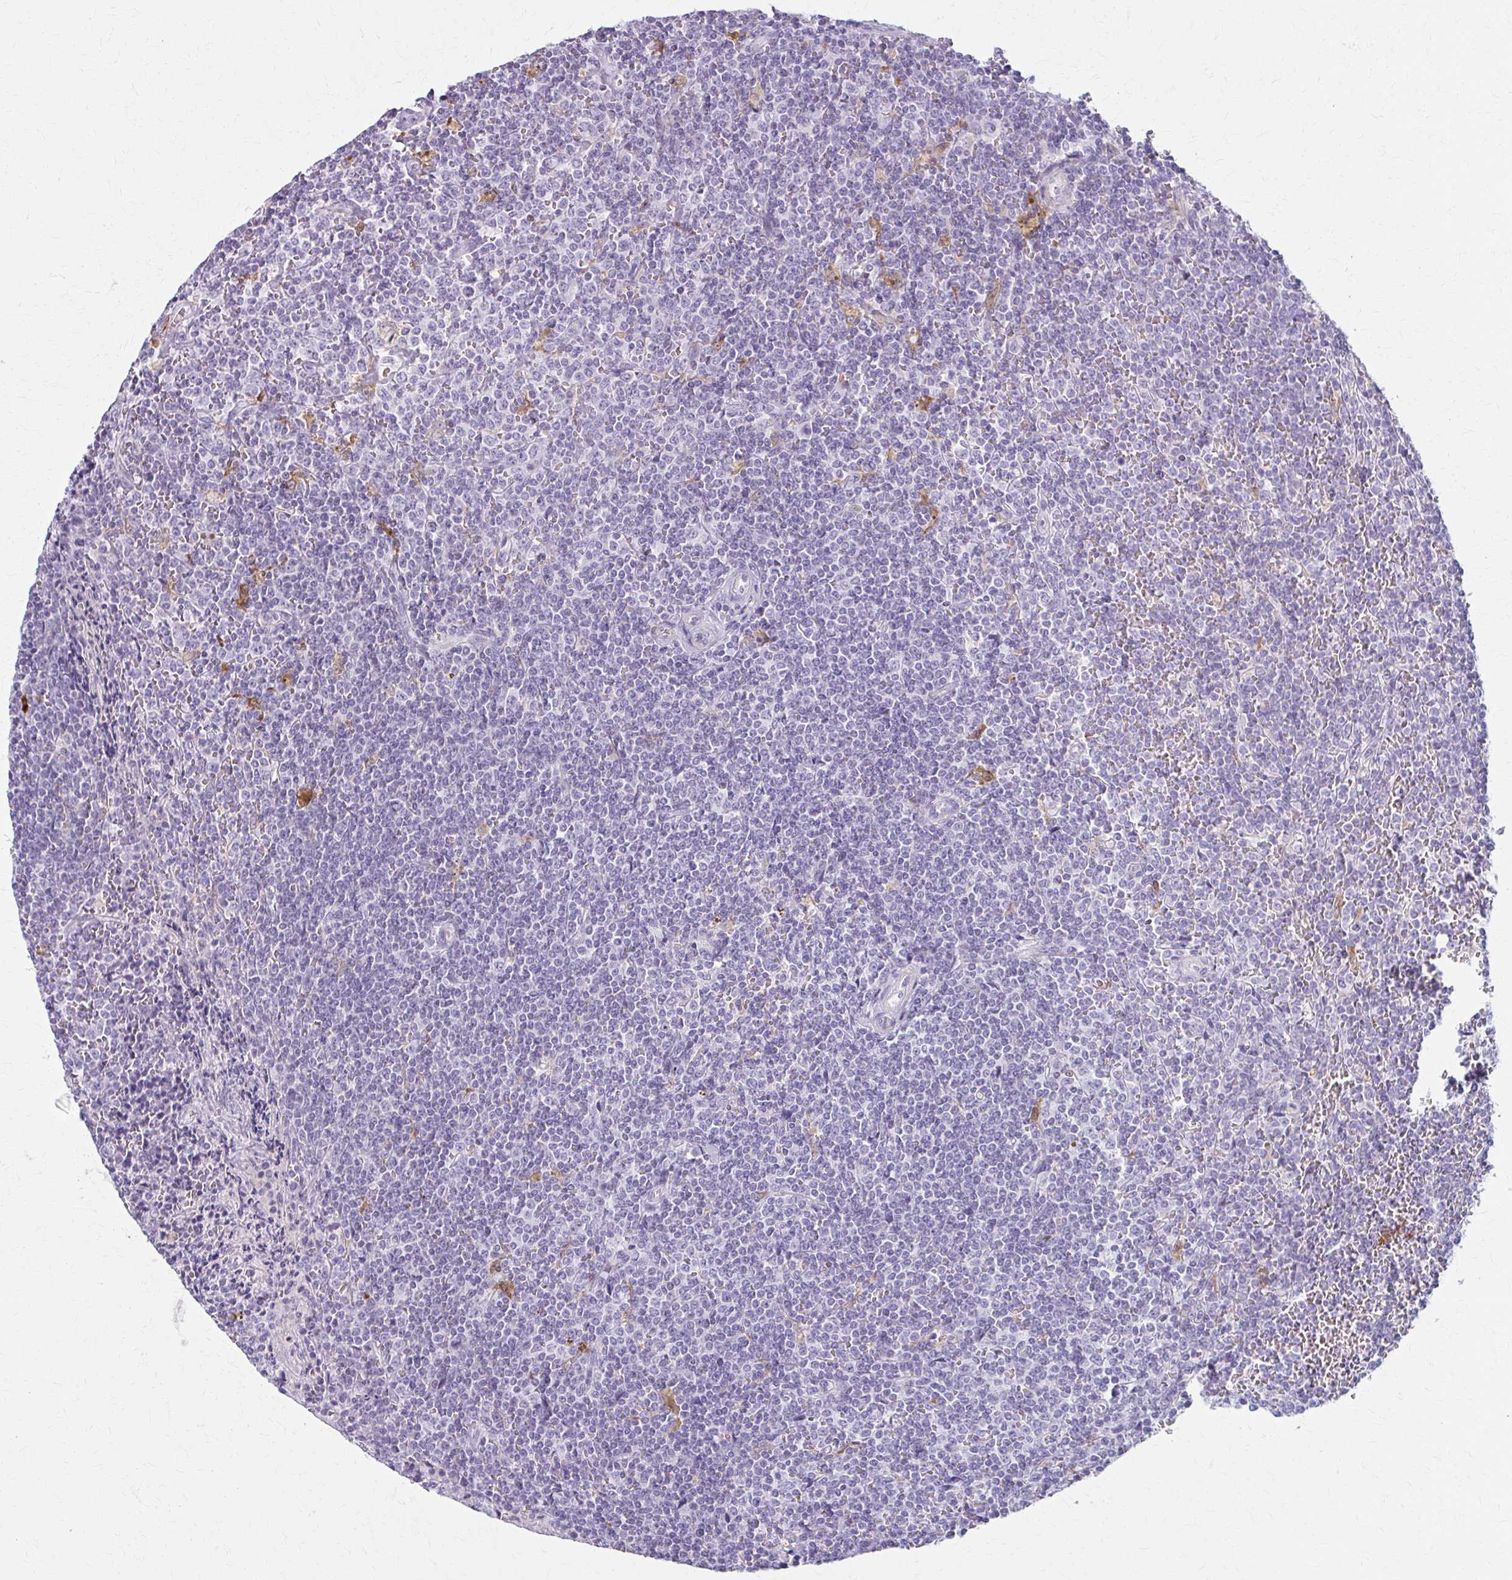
{"staining": {"intensity": "negative", "quantity": "none", "location": "none"}, "tissue": "lymphoma", "cell_type": "Tumor cells", "image_type": "cancer", "snomed": [{"axis": "morphology", "description": "Malignant lymphoma, non-Hodgkin's type, Low grade"}, {"axis": "topography", "description": "Spleen"}], "caption": "Lymphoma stained for a protein using immunohistochemistry (IHC) reveals no positivity tumor cells.", "gene": "LDLRAP1", "patient": {"sex": "female", "age": 19}}